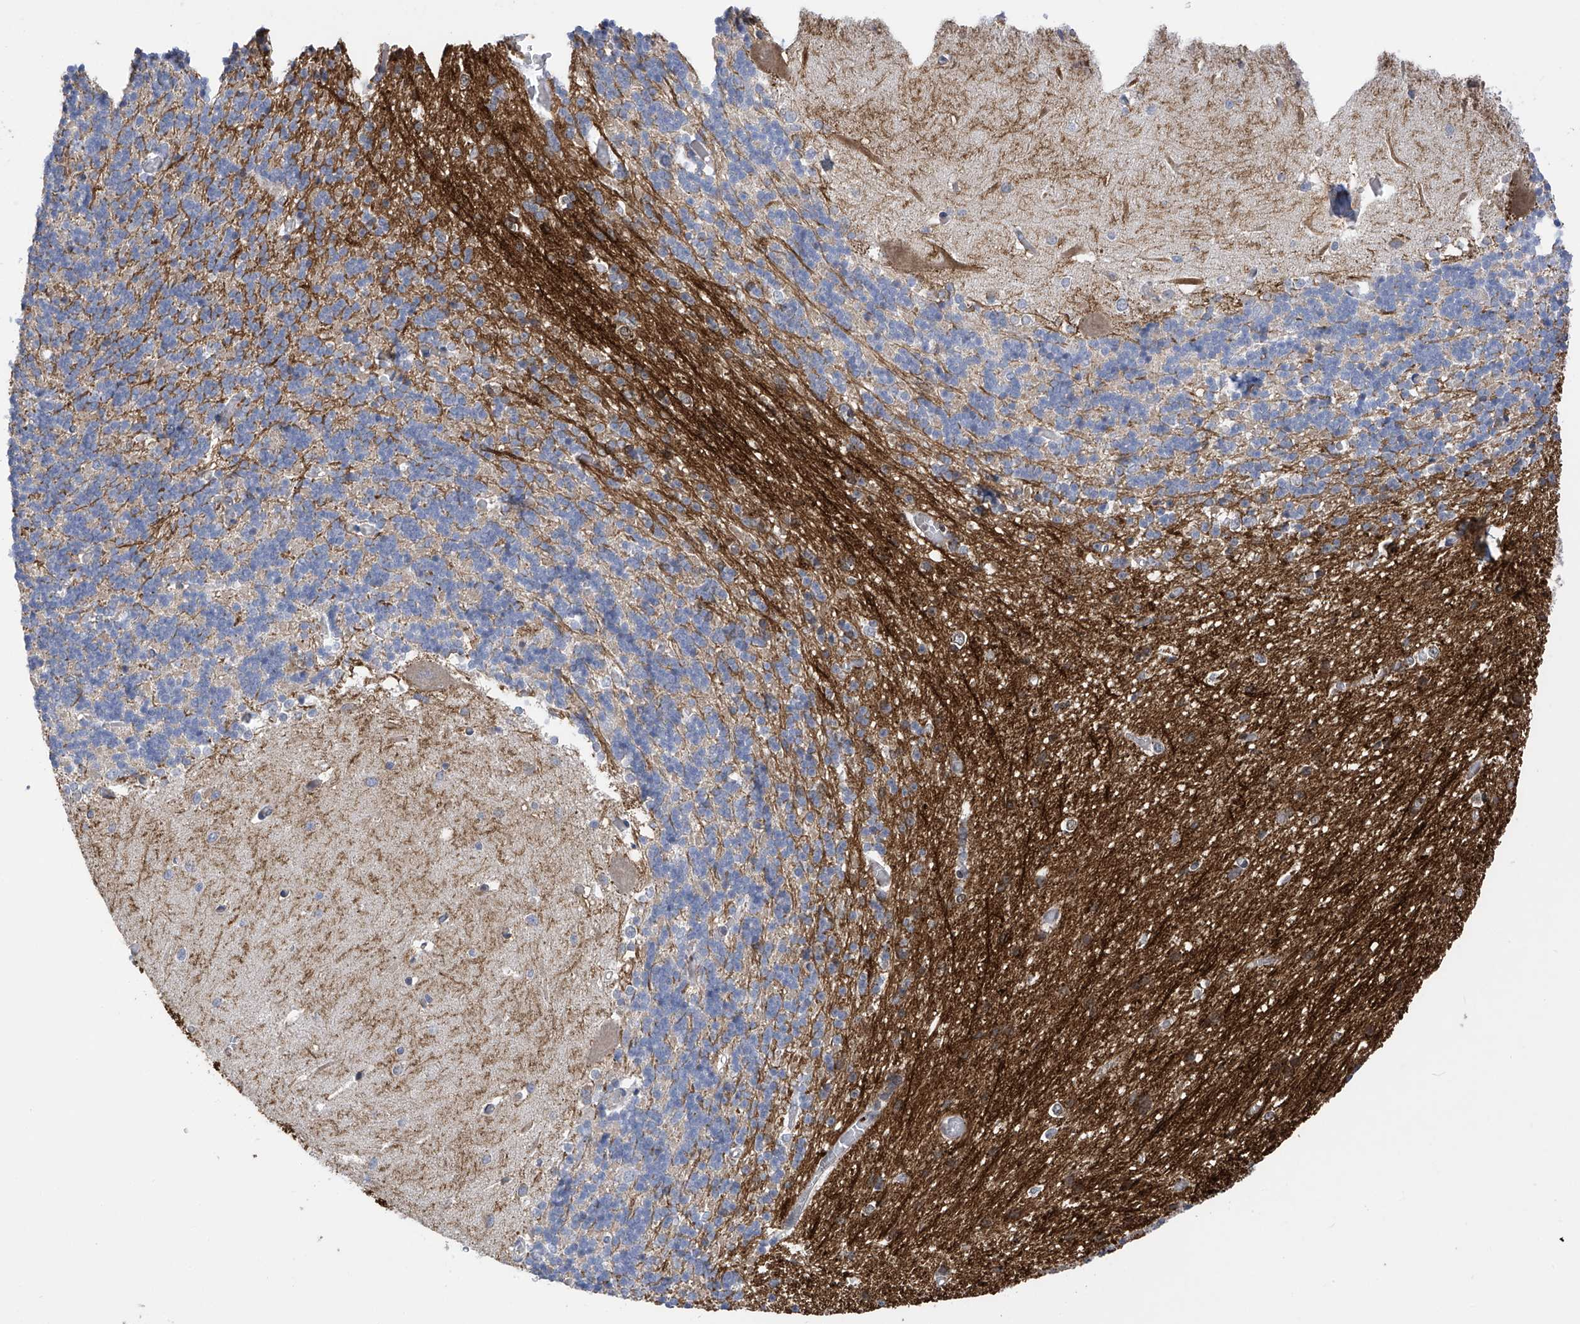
{"staining": {"intensity": "negative", "quantity": "none", "location": "none"}, "tissue": "cerebellum", "cell_type": "Cells in granular layer", "image_type": "normal", "snomed": [{"axis": "morphology", "description": "Normal tissue, NOS"}, {"axis": "topography", "description": "Cerebellum"}], "caption": "DAB immunohistochemical staining of normal cerebellum reveals no significant expression in cells in granular layer. (Immunohistochemistry (ihc), brightfield microscopy, high magnification).", "gene": "SLCO4A1", "patient": {"sex": "male", "age": 37}}